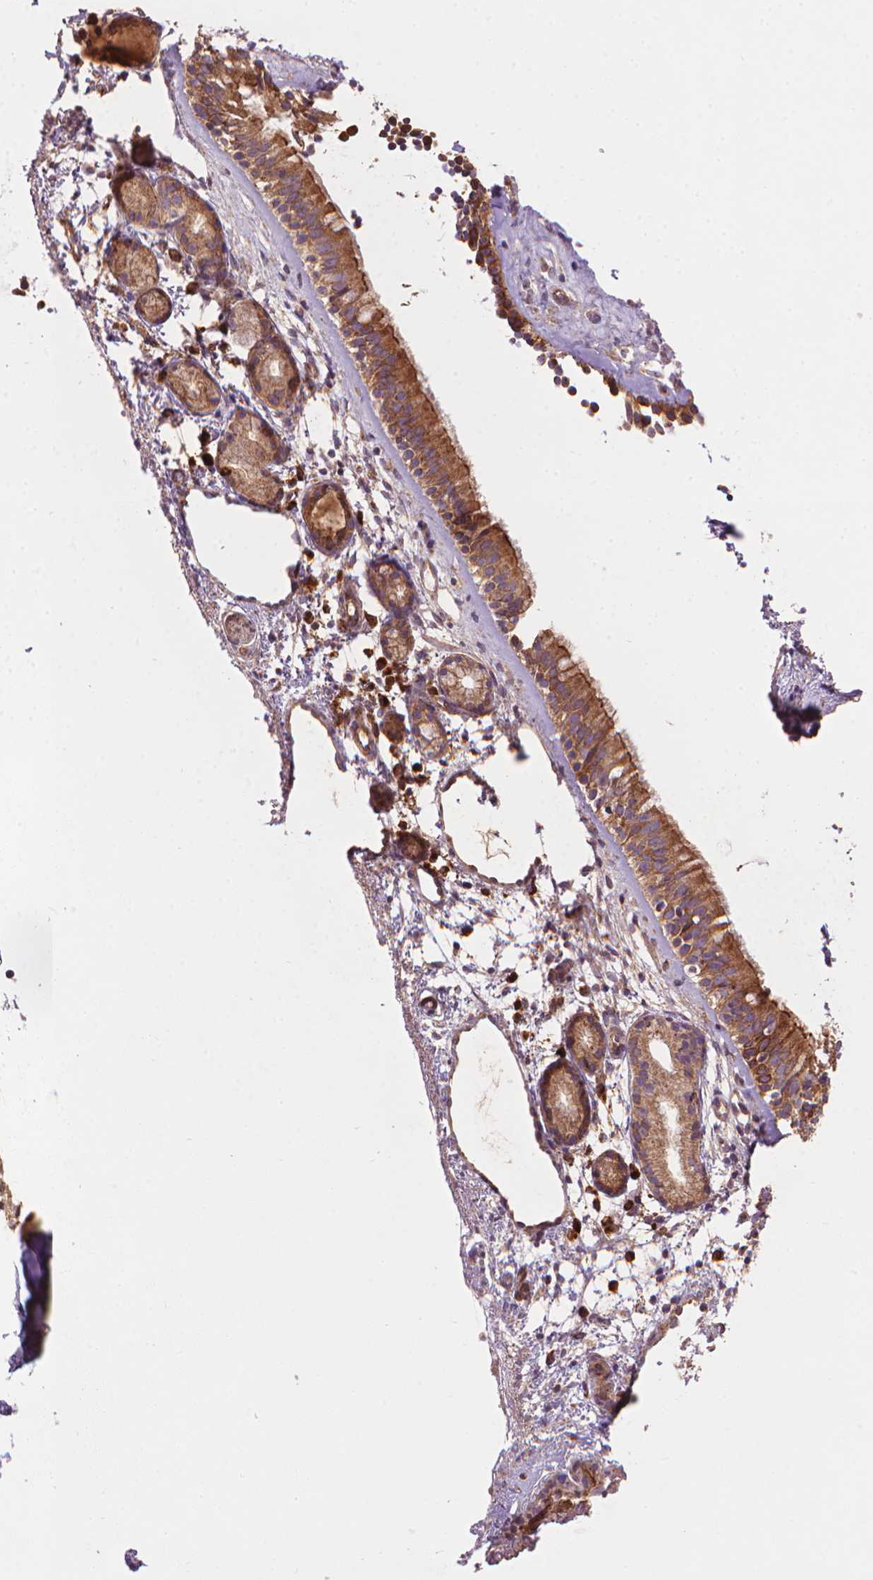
{"staining": {"intensity": "moderate", "quantity": ">75%", "location": "cytoplasmic/membranous"}, "tissue": "nasopharynx", "cell_type": "Respiratory epithelial cells", "image_type": "normal", "snomed": [{"axis": "morphology", "description": "Normal tissue, NOS"}, {"axis": "topography", "description": "Nasopharynx"}], "caption": "High-power microscopy captured an immunohistochemistry (IHC) photomicrograph of normal nasopharynx, revealing moderate cytoplasmic/membranous positivity in about >75% of respiratory epithelial cells.", "gene": "VARS2", "patient": {"sex": "female", "age": 52}}